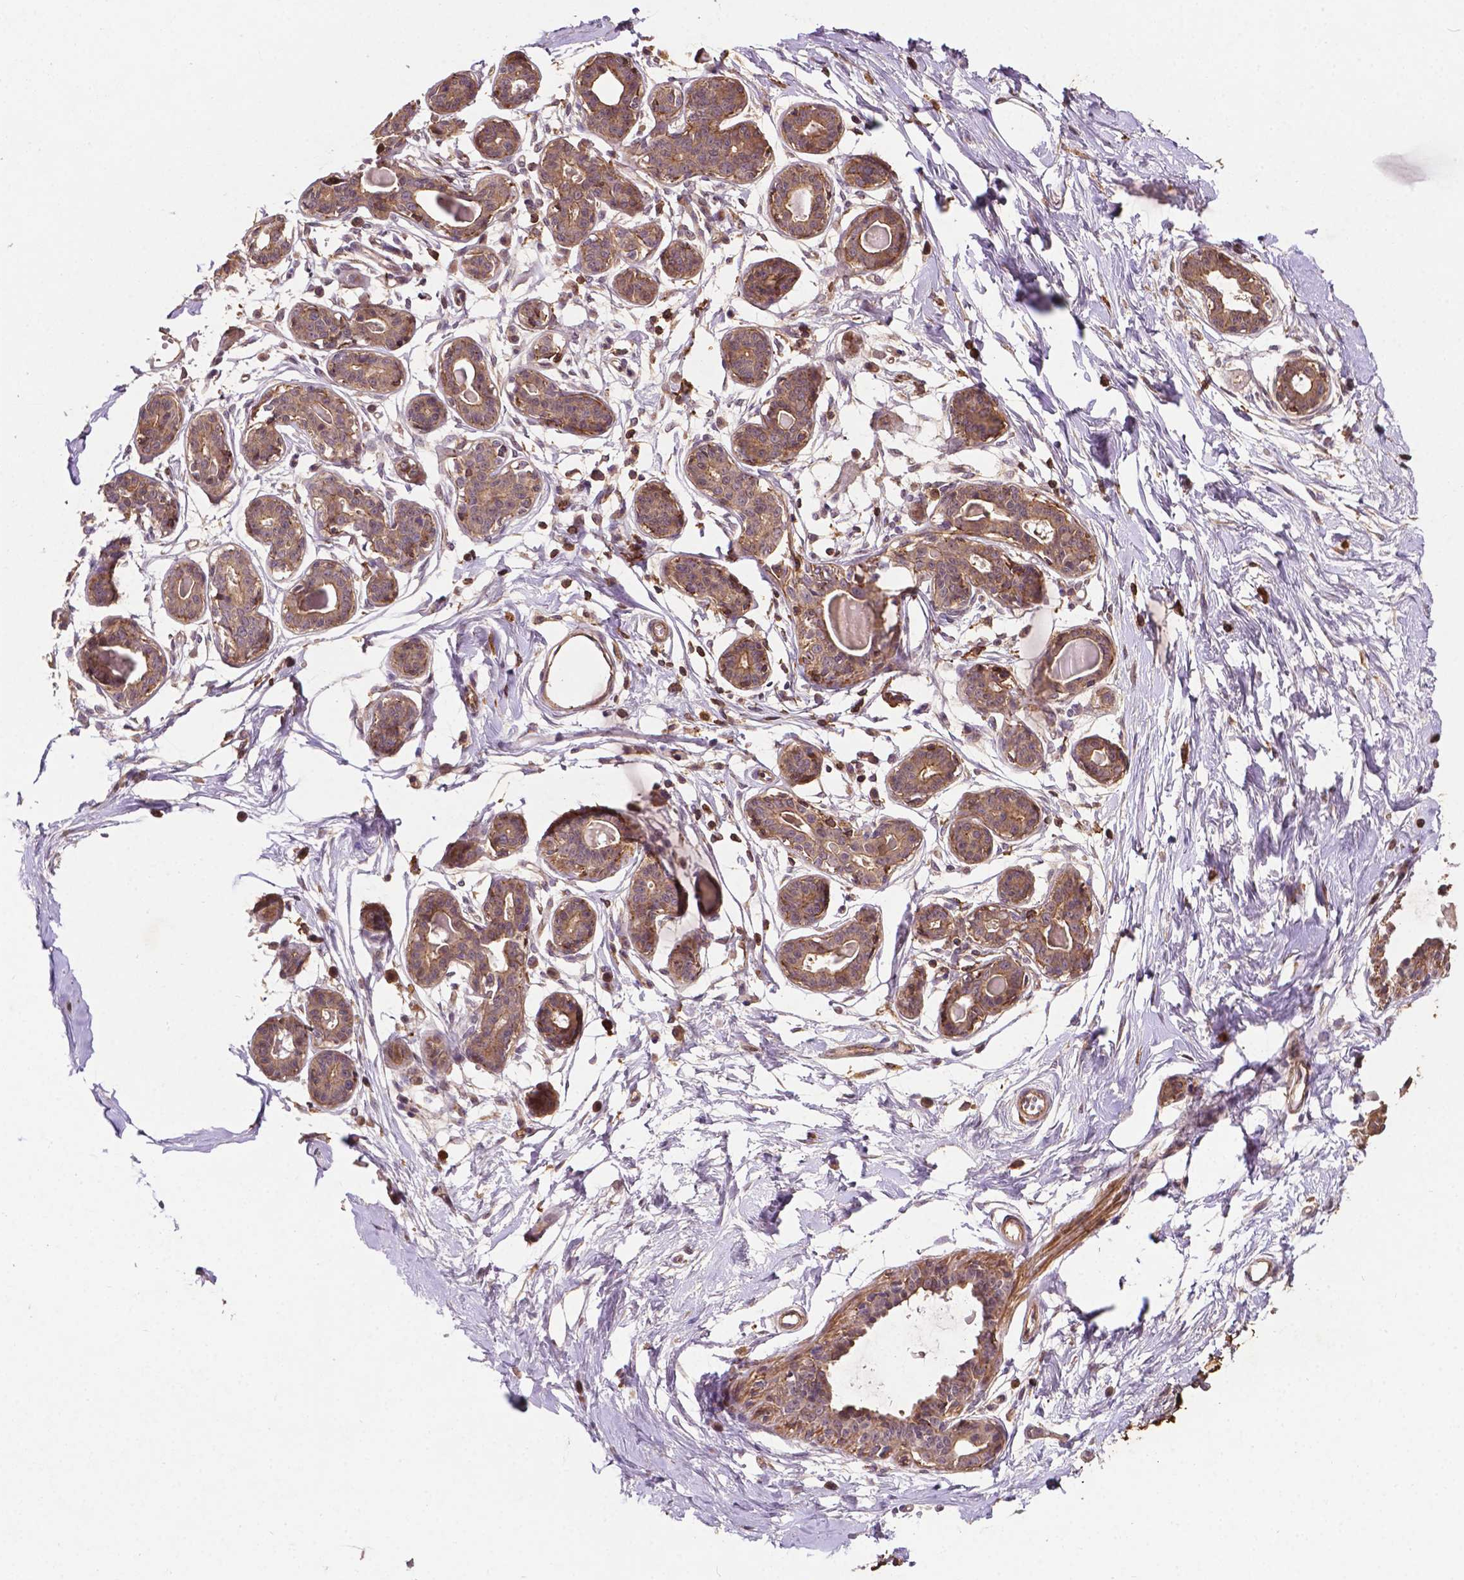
{"staining": {"intensity": "weak", "quantity": "25%-75%", "location": "cytoplasmic/membranous"}, "tissue": "breast", "cell_type": "Adipocytes", "image_type": "normal", "snomed": [{"axis": "morphology", "description": "Normal tissue, NOS"}, {"axis": "topography", "description": "Breast"}], "caption": "A brown stain highlights weak cytoplasmic/membranous positivity of a protein in adipocytes of normal human breast. (DAB (3,3'-diaminobenzidine) IHC, brown staining for protein, blue staining for nuclei).", "gene": "ZMYND19", "patient": {"sex": "female", "age": 45}}